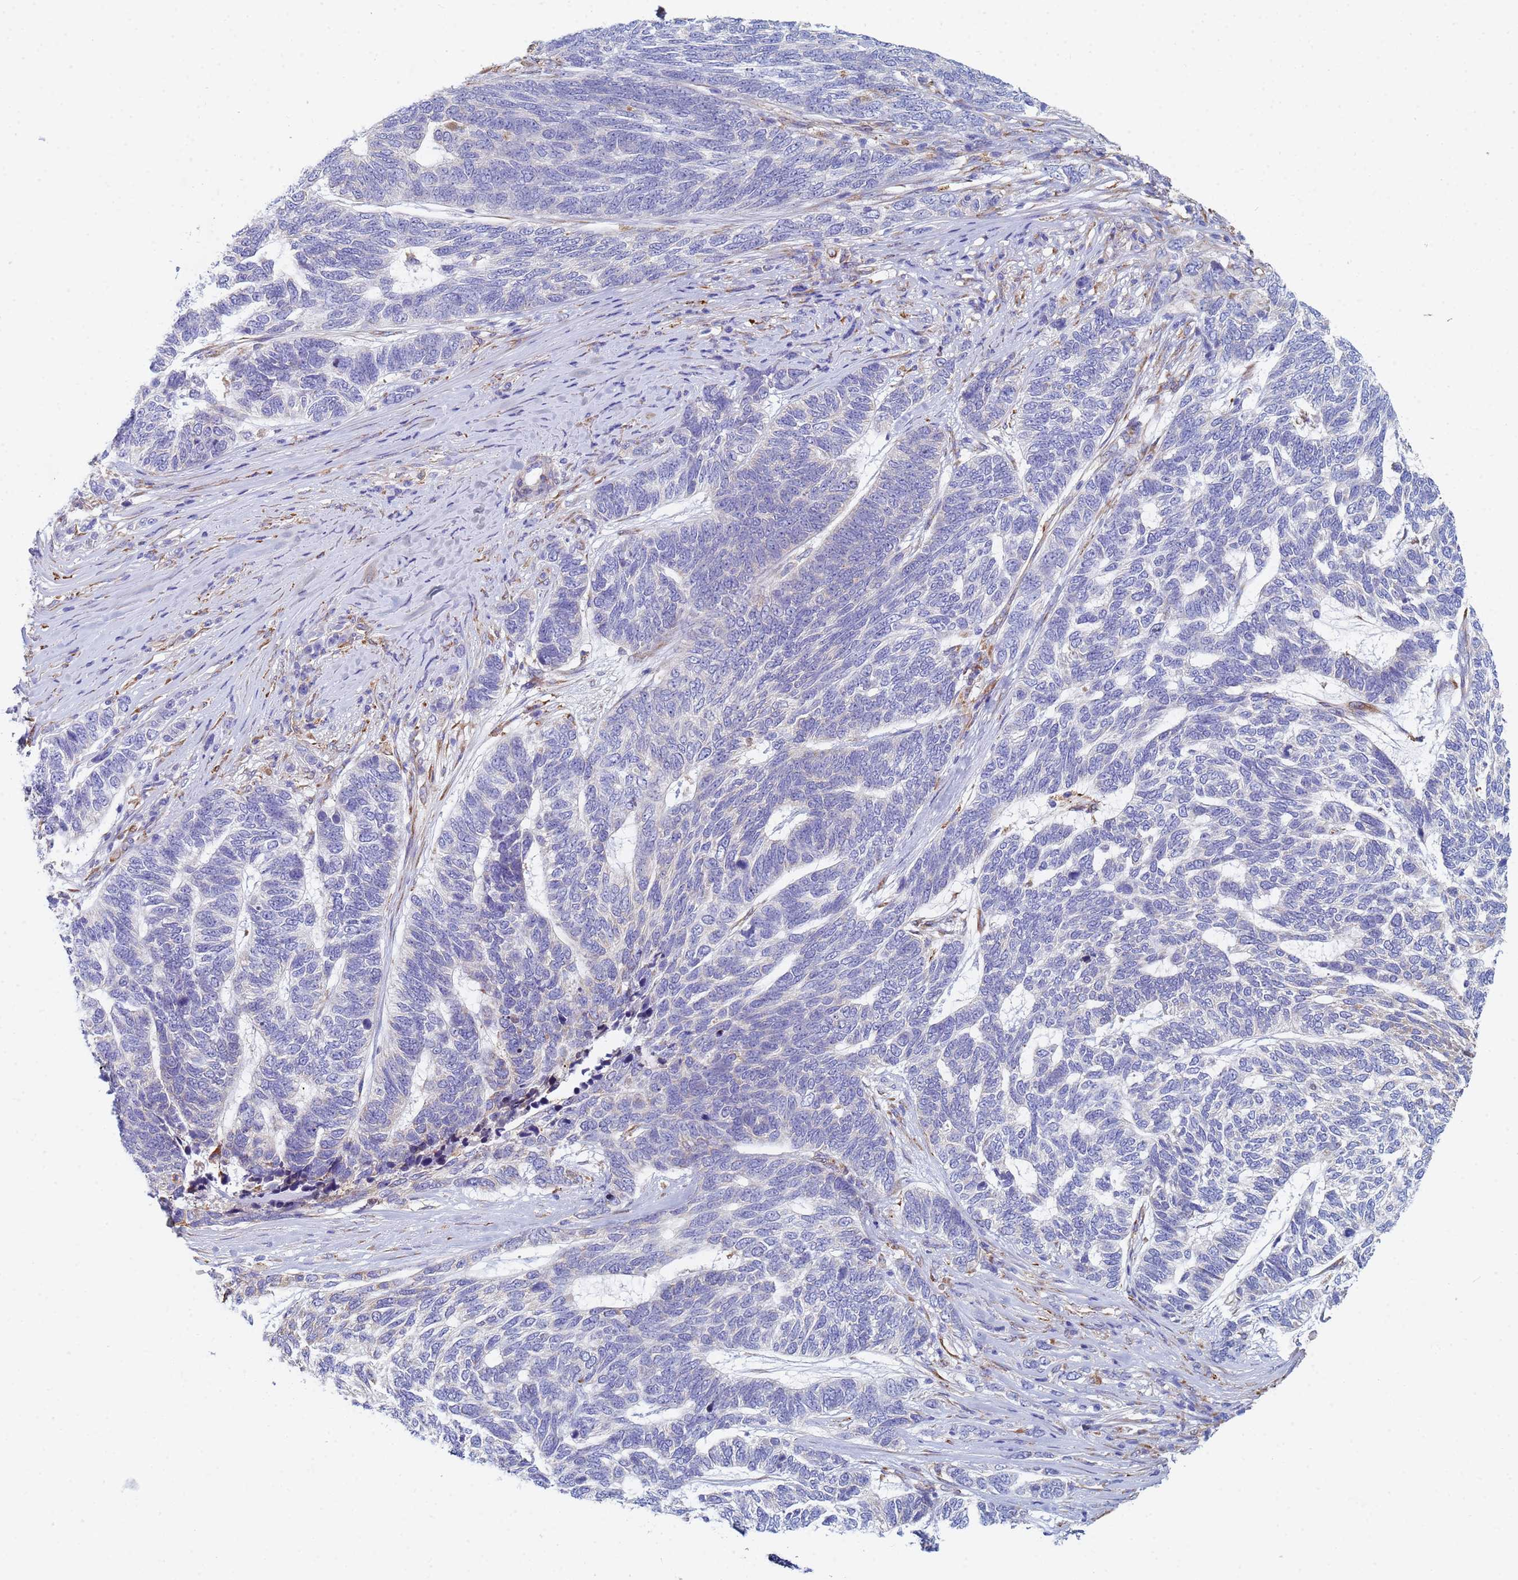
{"staining": {"intensity": "negative", "quantity": "none", "location": "none"}, "tissue": "skin cancer", "cell_type": "Tumor cells", "image_type": "cancer", "snomed": [{"axis": "morphology", "description": "Basal cell carcinoma"}, {"axis": "topography", "description": "Skin"}], "caption": "Tumor cells show no significant expression in skin basal cell carcinoma.", "gene": "GDAP2", "patient": {"sex": "female", "age": 65}}